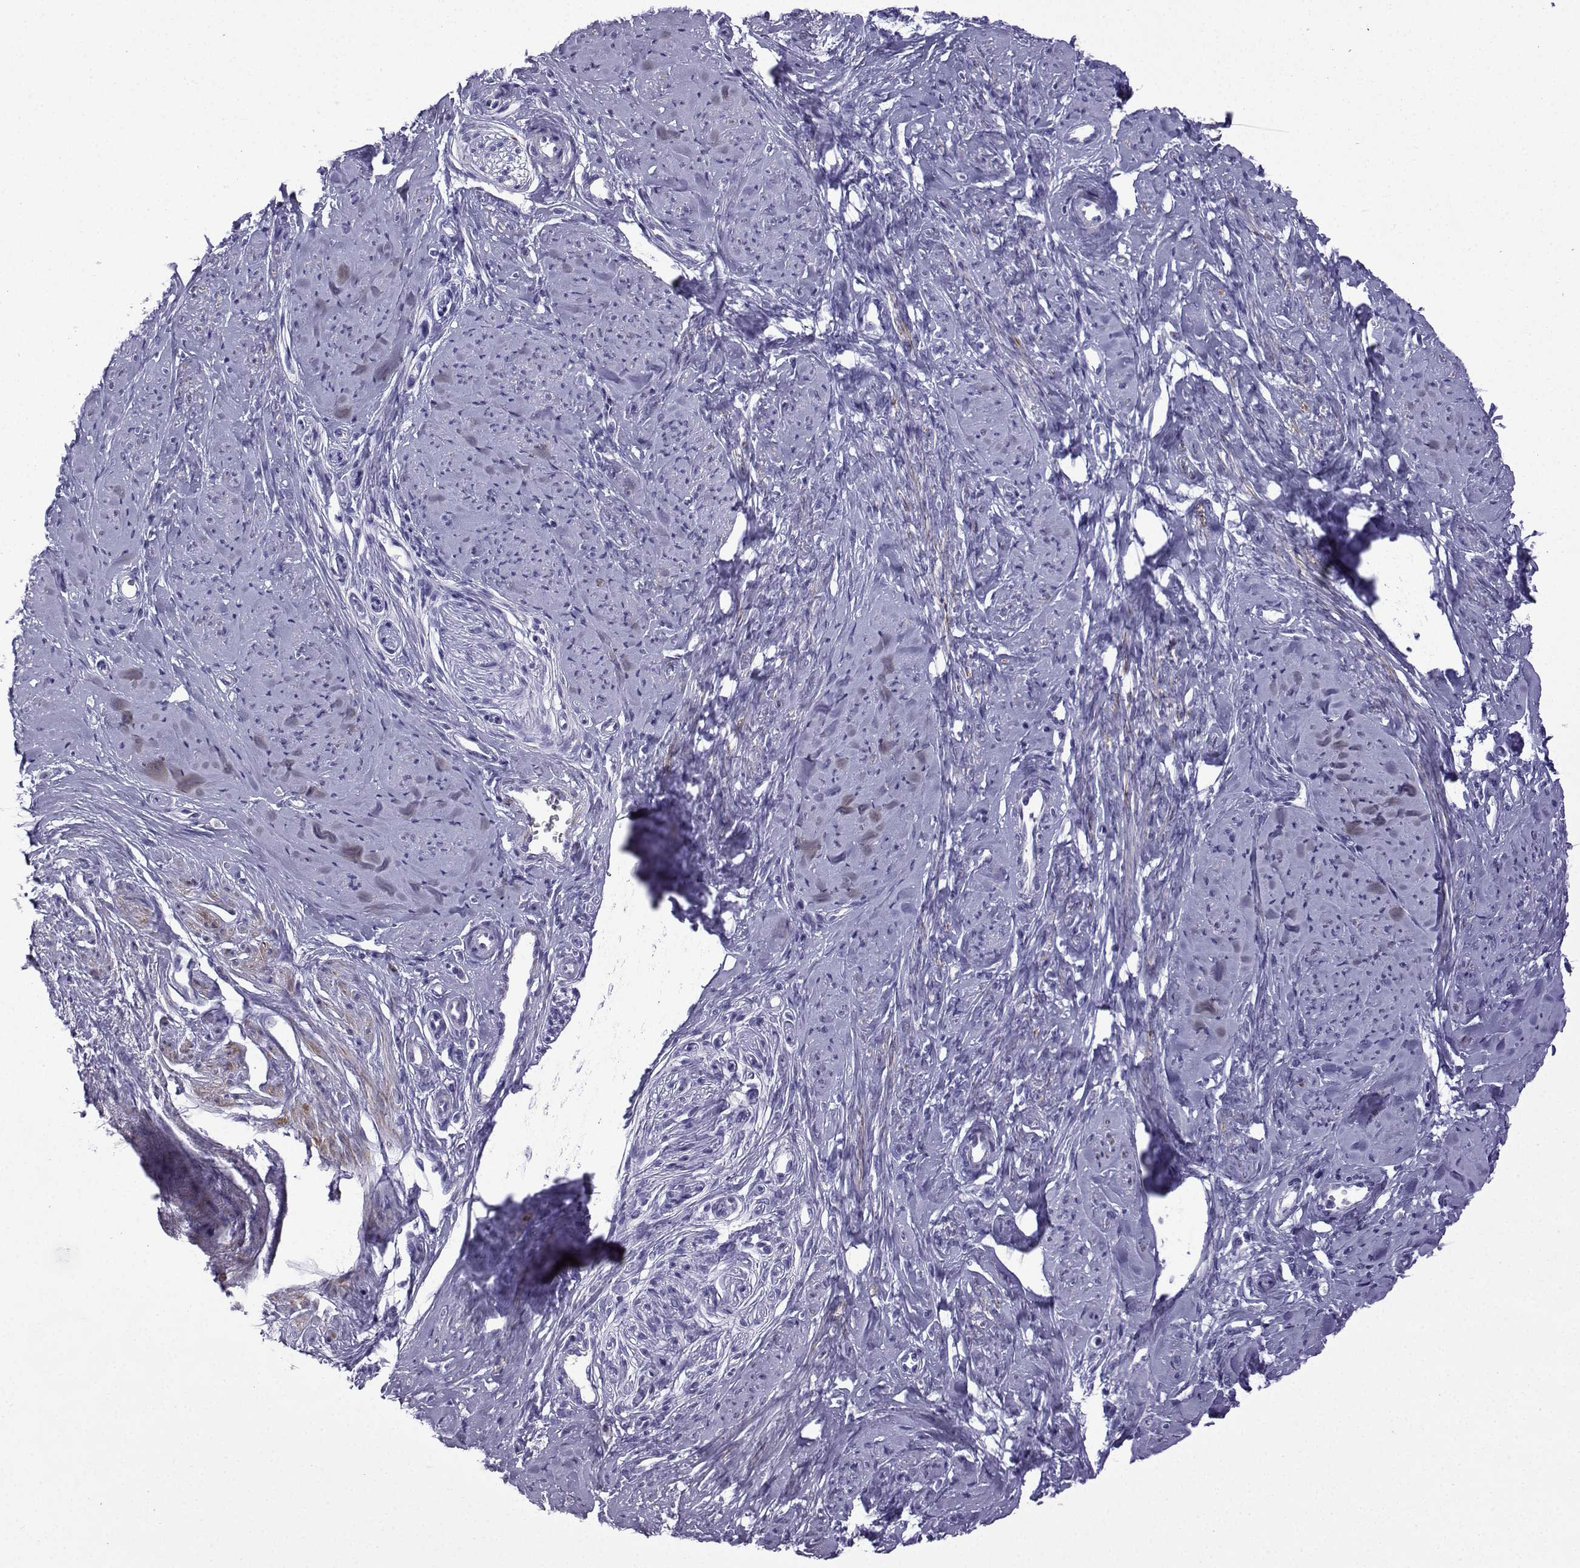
{"staining": {"intensity": "strong", "quantity": "25%-75%", "location": "cytoplasmic/membranous"}, "tissue": "smooth muscle", "cell_type": "Smooth muscle cells", "image_type": "normal", "snomed": [{"axis": "morphology", "description": "Normal tissue, NOS"}, {"axis": "topography", "description": "Smooth muscle"}], "caption": "Strong cytoplasmic/membranous protein positivity is identified in about 25%-75% of smooth muscle cells in smooth muscle. (Stains: DAB (3,3'-diaminobenzidine) in brown, nuclei in blue, Microscopy: brightfield microscopy at high magnification).", "gene": "KCNF1", "patient": {"sex": "female", "age": 48}}